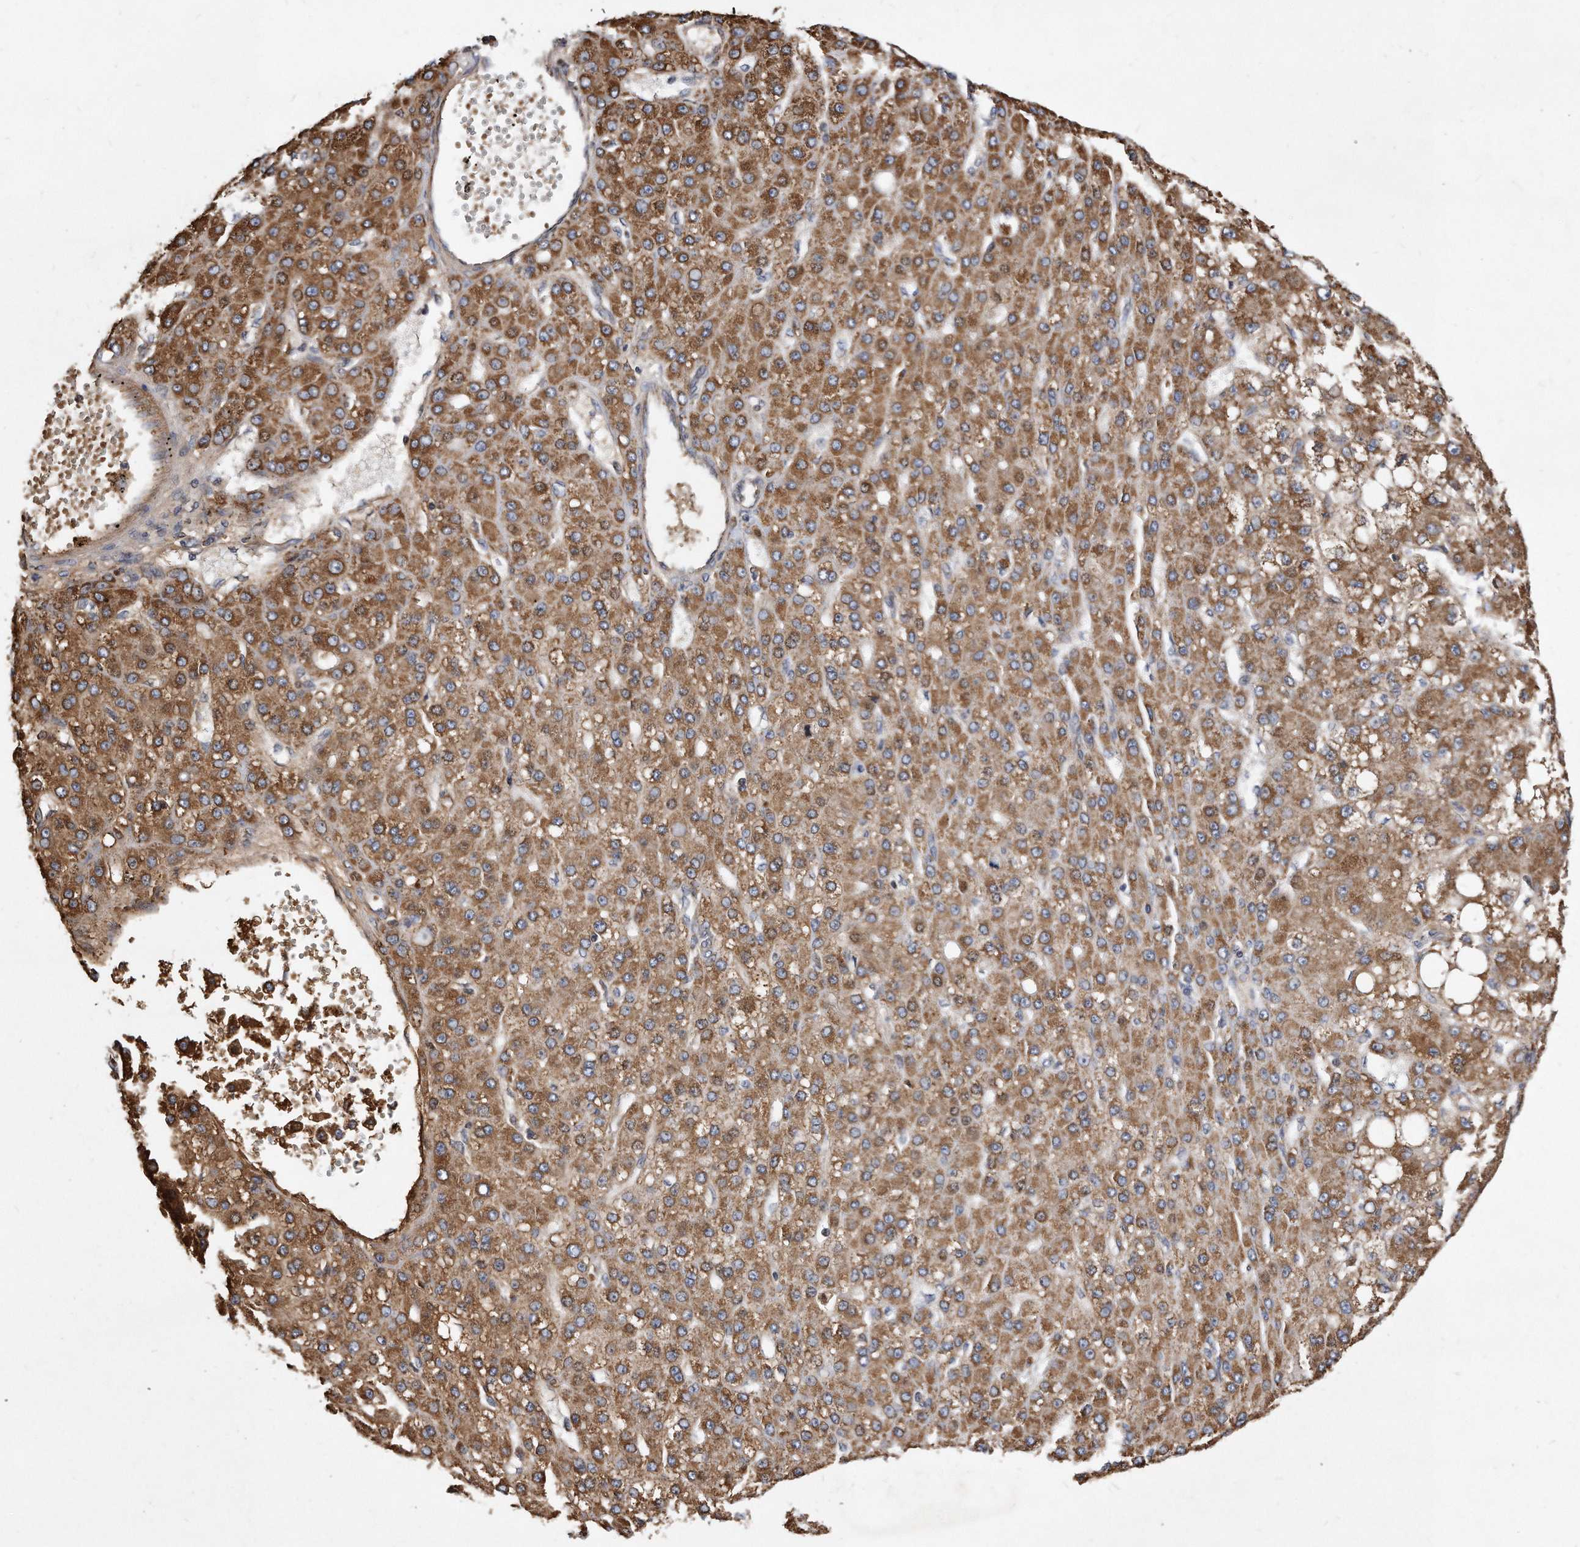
{"staining": {"intensity": "moderate", "quantity": ">75%", "location": "cytoplasmic/membranous"}, "tissue": "liver cancer", "cell_type": "Tumor cells", "image_type": "cancer", "snomed": [{"axis": "morphology", "description": "Carcinoma, Hepatocellular, NOS"}, {"axis": "topography", "description": "Liver"}], "caption": "Immunohistochemical staining of liver hepatocellular carcinoma exhibits medium levels of moderate cytoplasmic/membranous expression in approximately >75% of tumor cells. Immunohistochemistry (ihc) stains the protein of interest in brown and the nuclei are stained blue.", "gene": "PPP5C", "patient": {"sex": "male", "age": 67}}